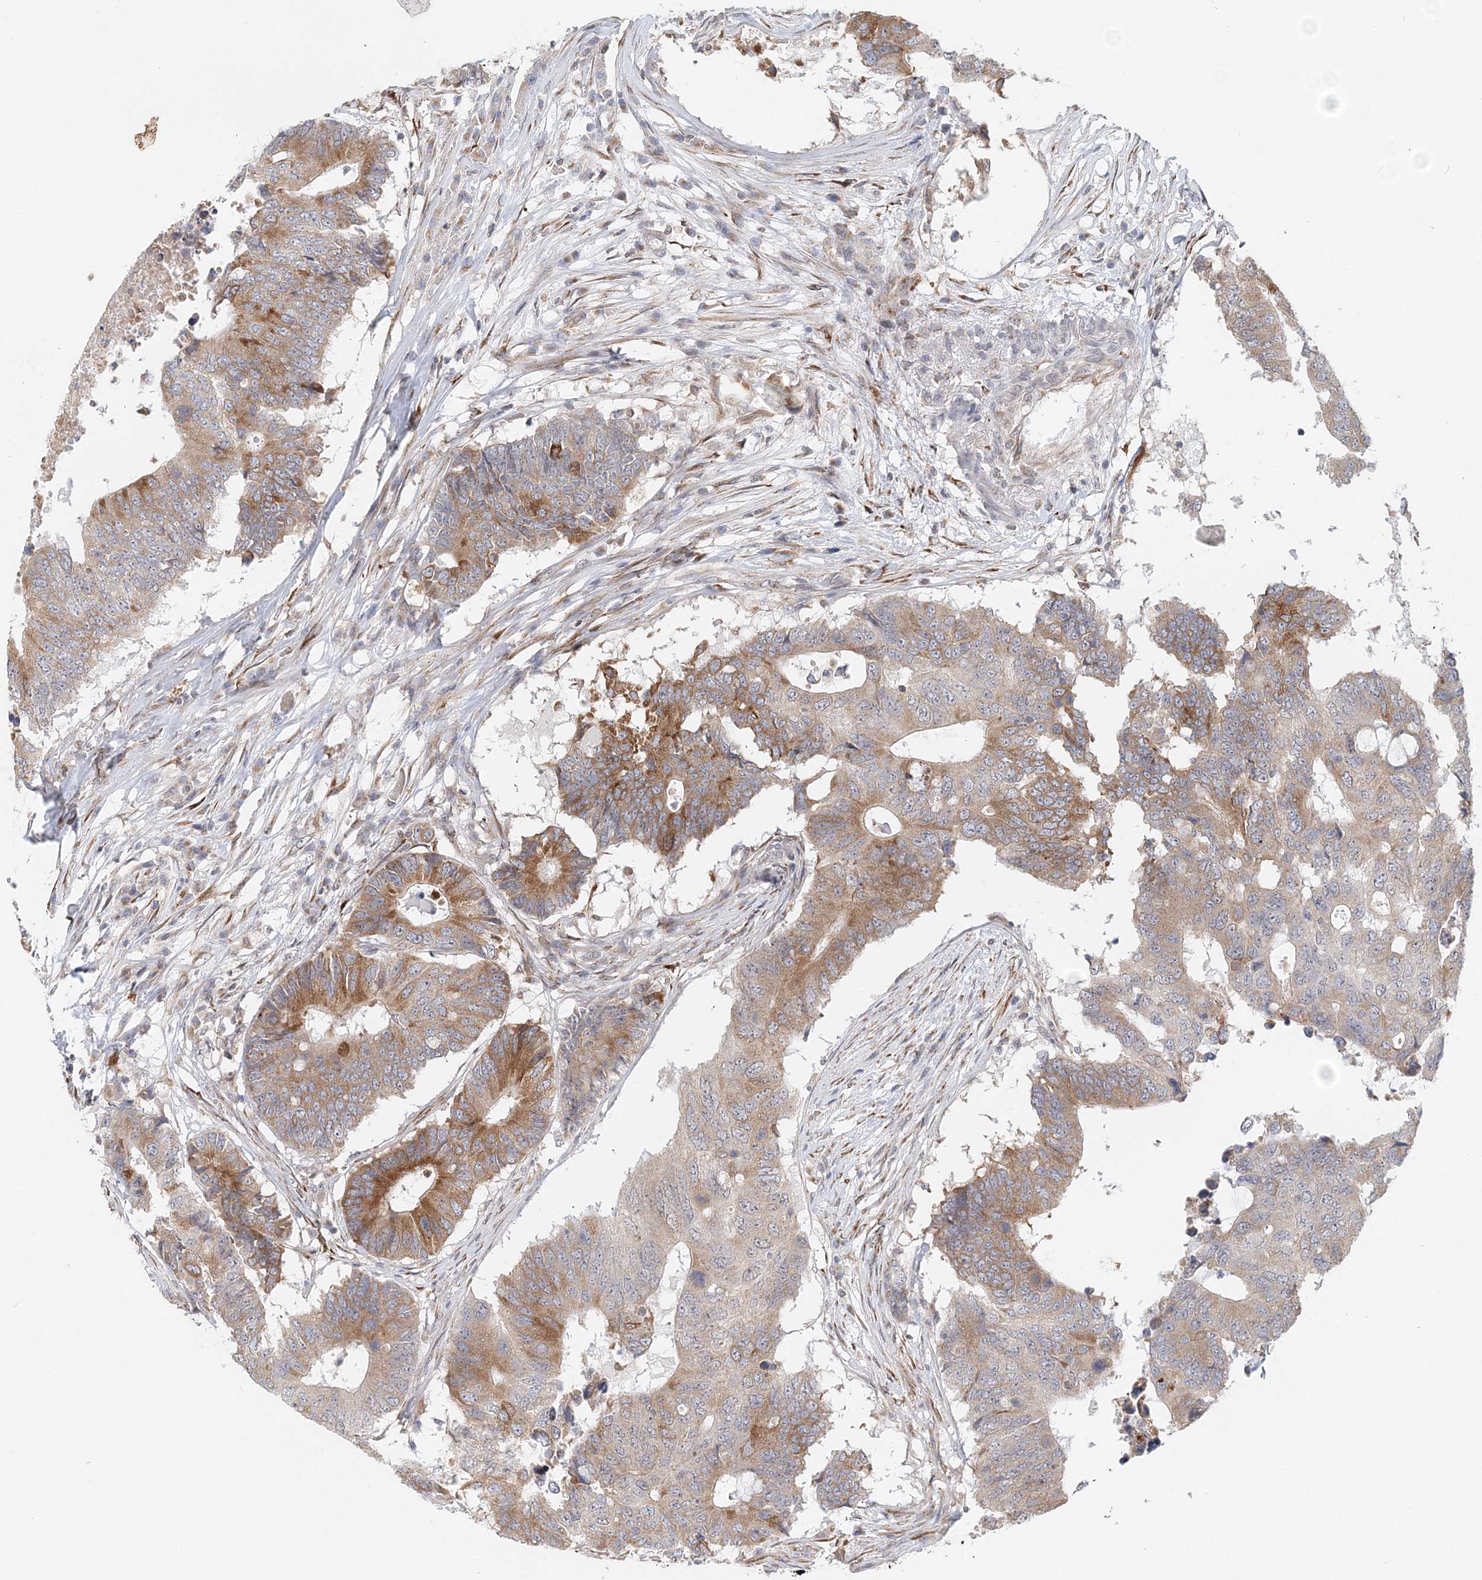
{"staining": {"intensity": "moderate", "quantity": ">75%", "location": "cytoplasmic/membranous"}, "tissue": "colorectal cancer", "cell_type": "Tumor cells", "image_type": "cancer", "snomed": [{"axis": "morphology", "description": "Adenocarcinoma, NOS"}, {"axis": "topography", "description": "Colon"}], "caption": "This micrograph displays immunohistochemistry (IHC) staining of human colorectal cancer, with medium moderate cytoplasmic/membranous expression in approximately >75% of tumor cells.", "gene": "PCYOX1L", "patient": {"sex": "male", "age": 71}}